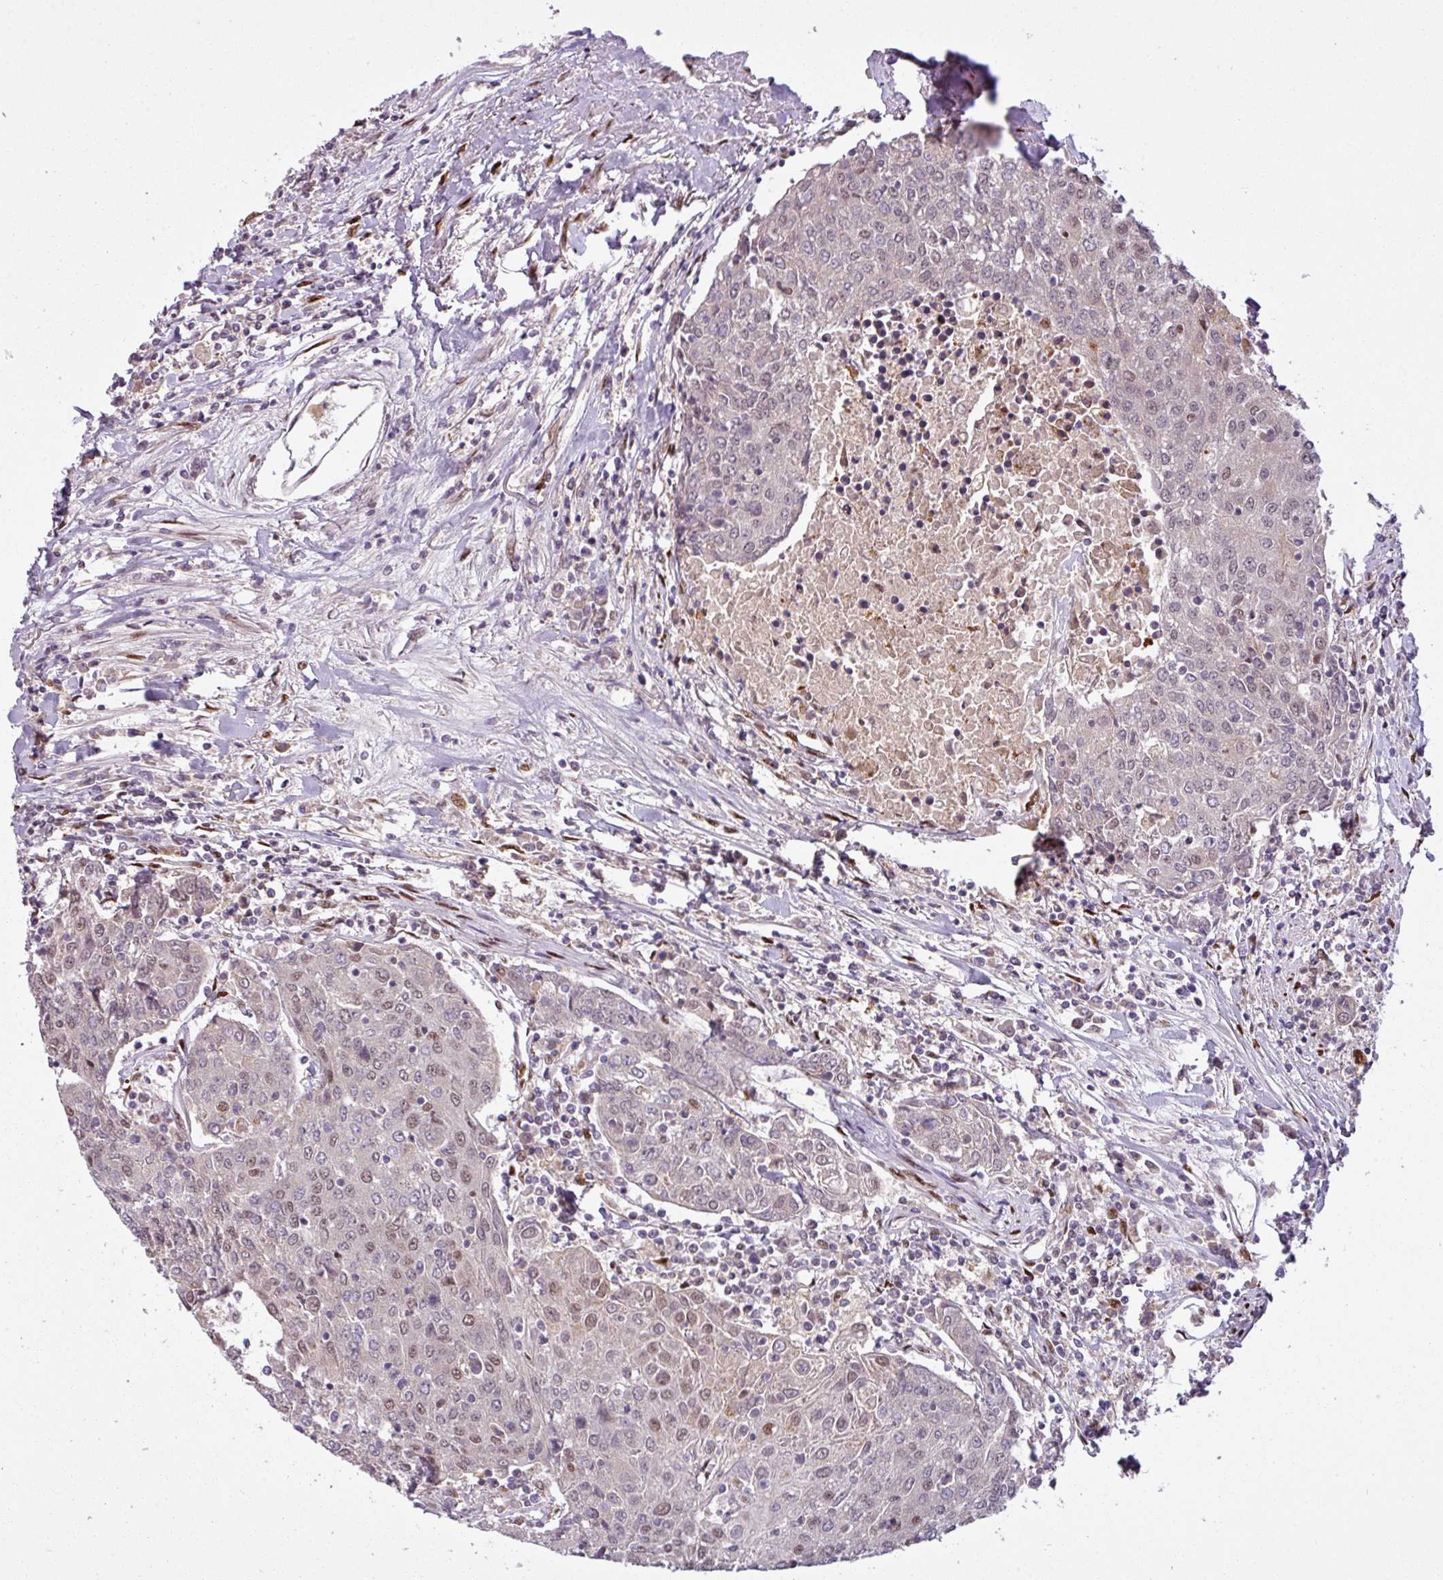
{"staining": {"intensity": "moderate", "quantity": "<25%", "location": "nuclear"}, "tissue": "urothelial cancer", "cell_type": "Tumor cells", "image_type": "cancer", "snomed": [{"axis": "morphology", "description": "Urothelial carcinoma, High grade"}, {"axis": "topography", "description": "Urinary bladder"}], "caption": "IHC of human urothelial carcinoma (high-grade) reveals low levels of moderate nuclear expression in about <25% of tumor cells.", "gene": "IRF2BPL", "patient": {"sex": "female", "age": 85}}